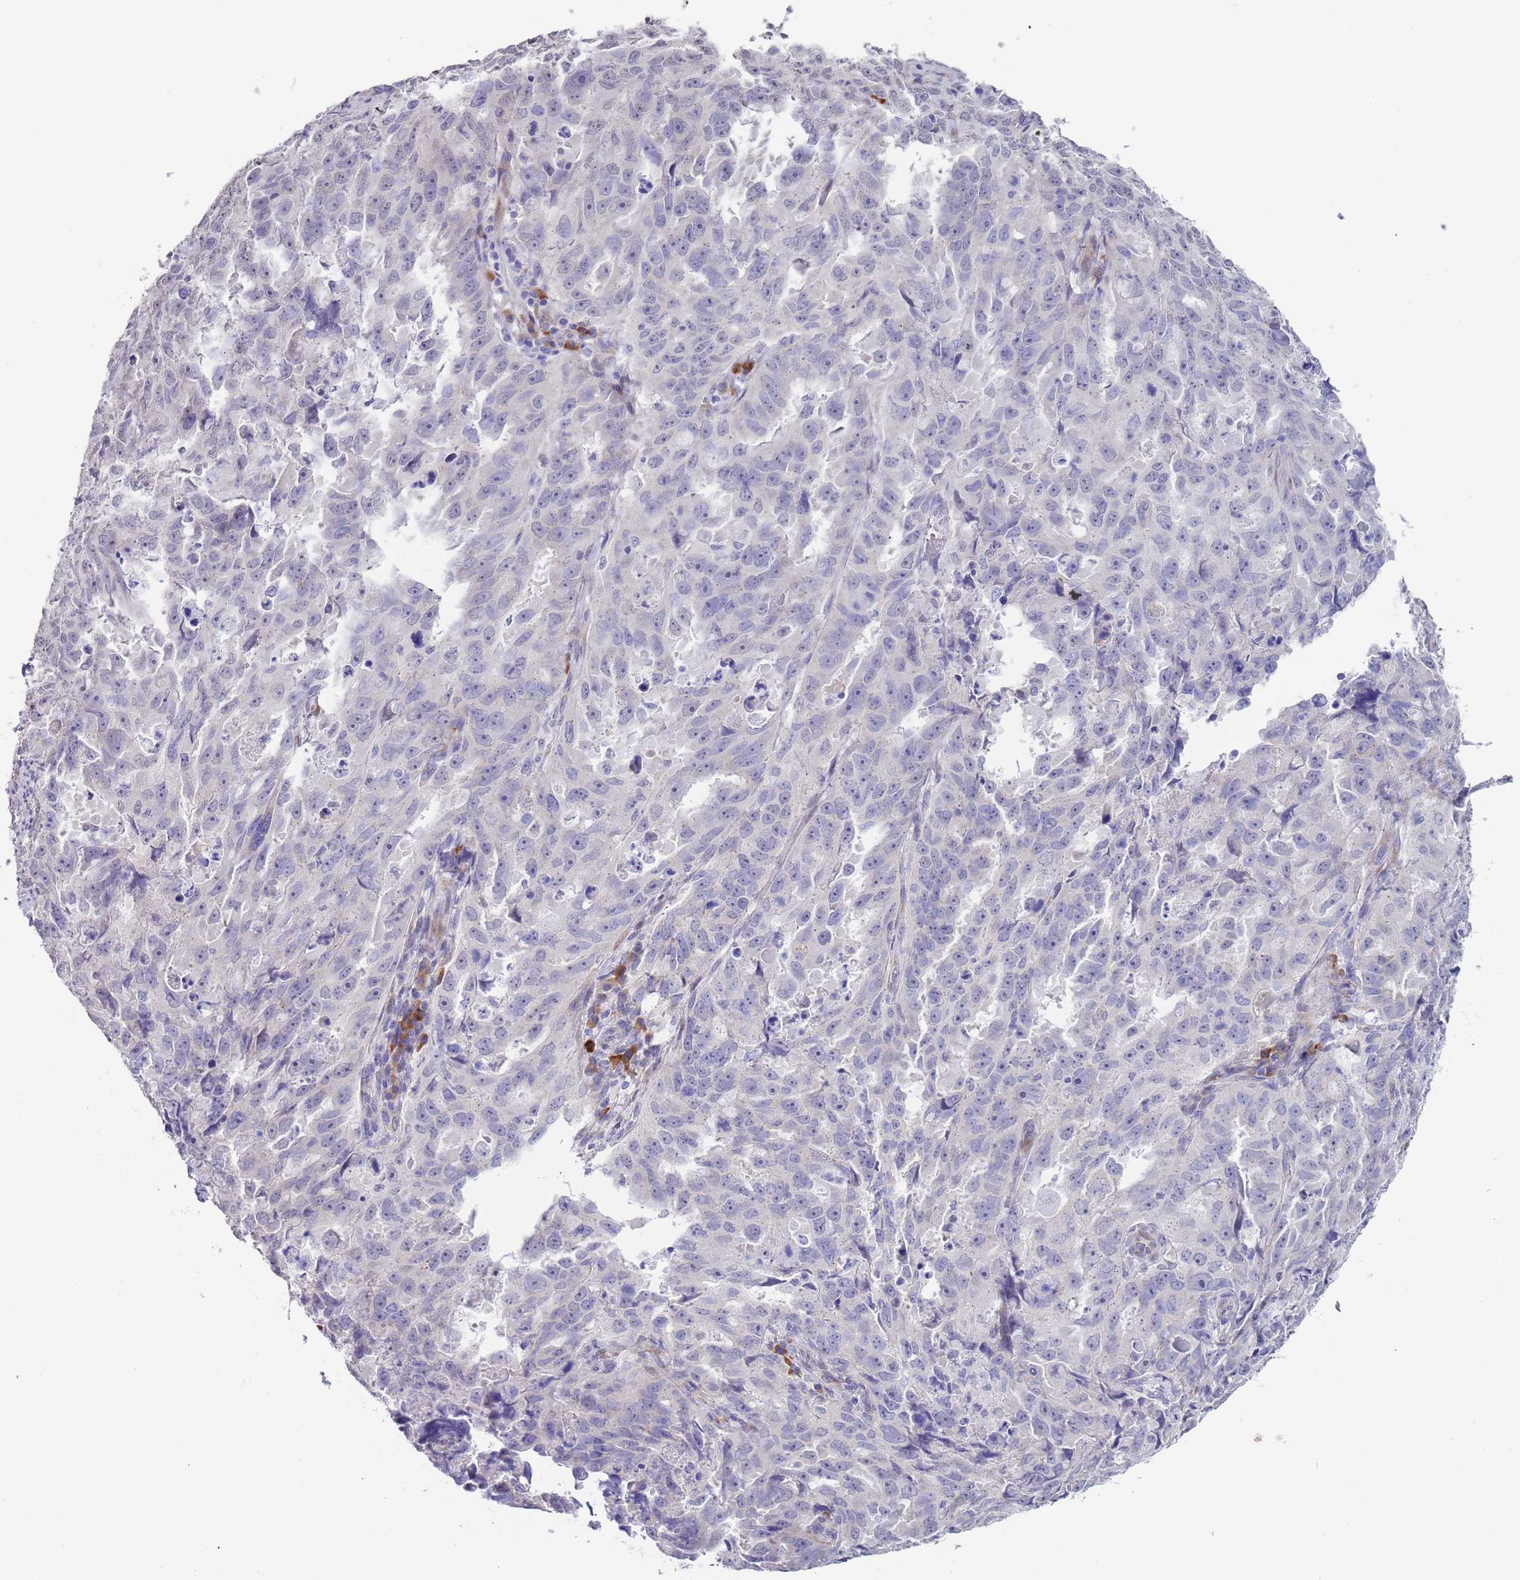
{"staining": {"intensity": "negative", "quantity": "none", "location": "none"}, "tissue": "endometrial cancer", "cell_type": "Tumor cells", "image_type": "cancer", "snomed": [{"axis": "morphology", "description": "Adenocarcinoma, NOS"}, {"axis": "topography", "description": "Endometrium"}], "caption": "Immunohistochemistry photomicrograph of neoplastic tissue: human endometrial cancer stained with DAB (3,3'-diaminobenzidine) demonstrates no significant protein staining in tumor cells.", "gene": "TNRC6C", "patient": {"sex": "female", "age": 65}}